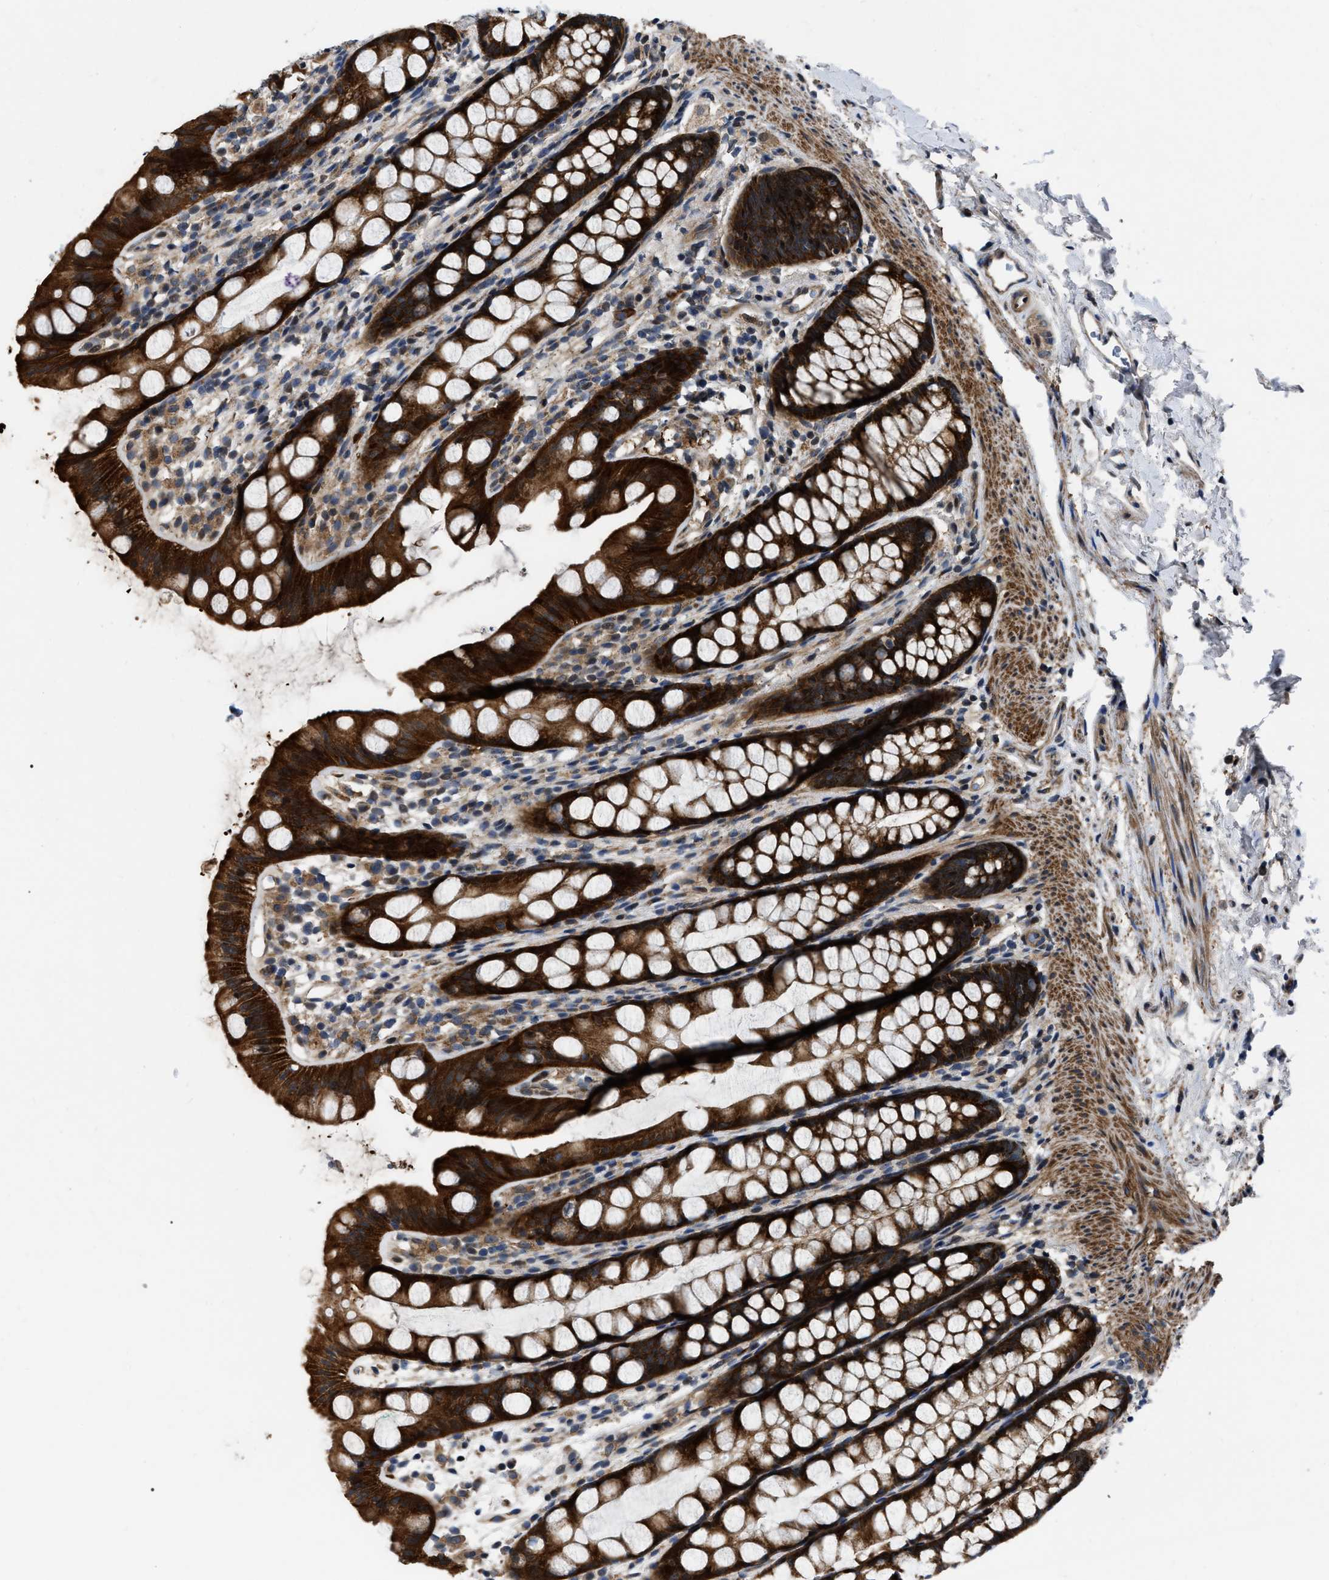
{"staining": {"intensity": "strong", "quantity": ">75%", "location": "cytoplasmic/membranous"}, "tissue": "rectum", "cell_type": "Glandular cells", "image_type": "normal", "snomed": [{"axis": "morphology", "description": "Normal tissue, NOS"}, {"axis": "topography", "description": "Rectum"}], "caption": "DAB (3,3'-diaminobenzidine) immunohistochemical staining of unremarkable human rectum demonstrates strong cytoplasmic/membranous protein positivity in about >75% of glandular cells. The staining was performed using DAB to visualize the protein expression in brown, while the nuclei were stained in blue with hematoxylin (Magnification: 20x).", "gene": "PPWD1", "patient": {"sex": "female", "age": 65}}